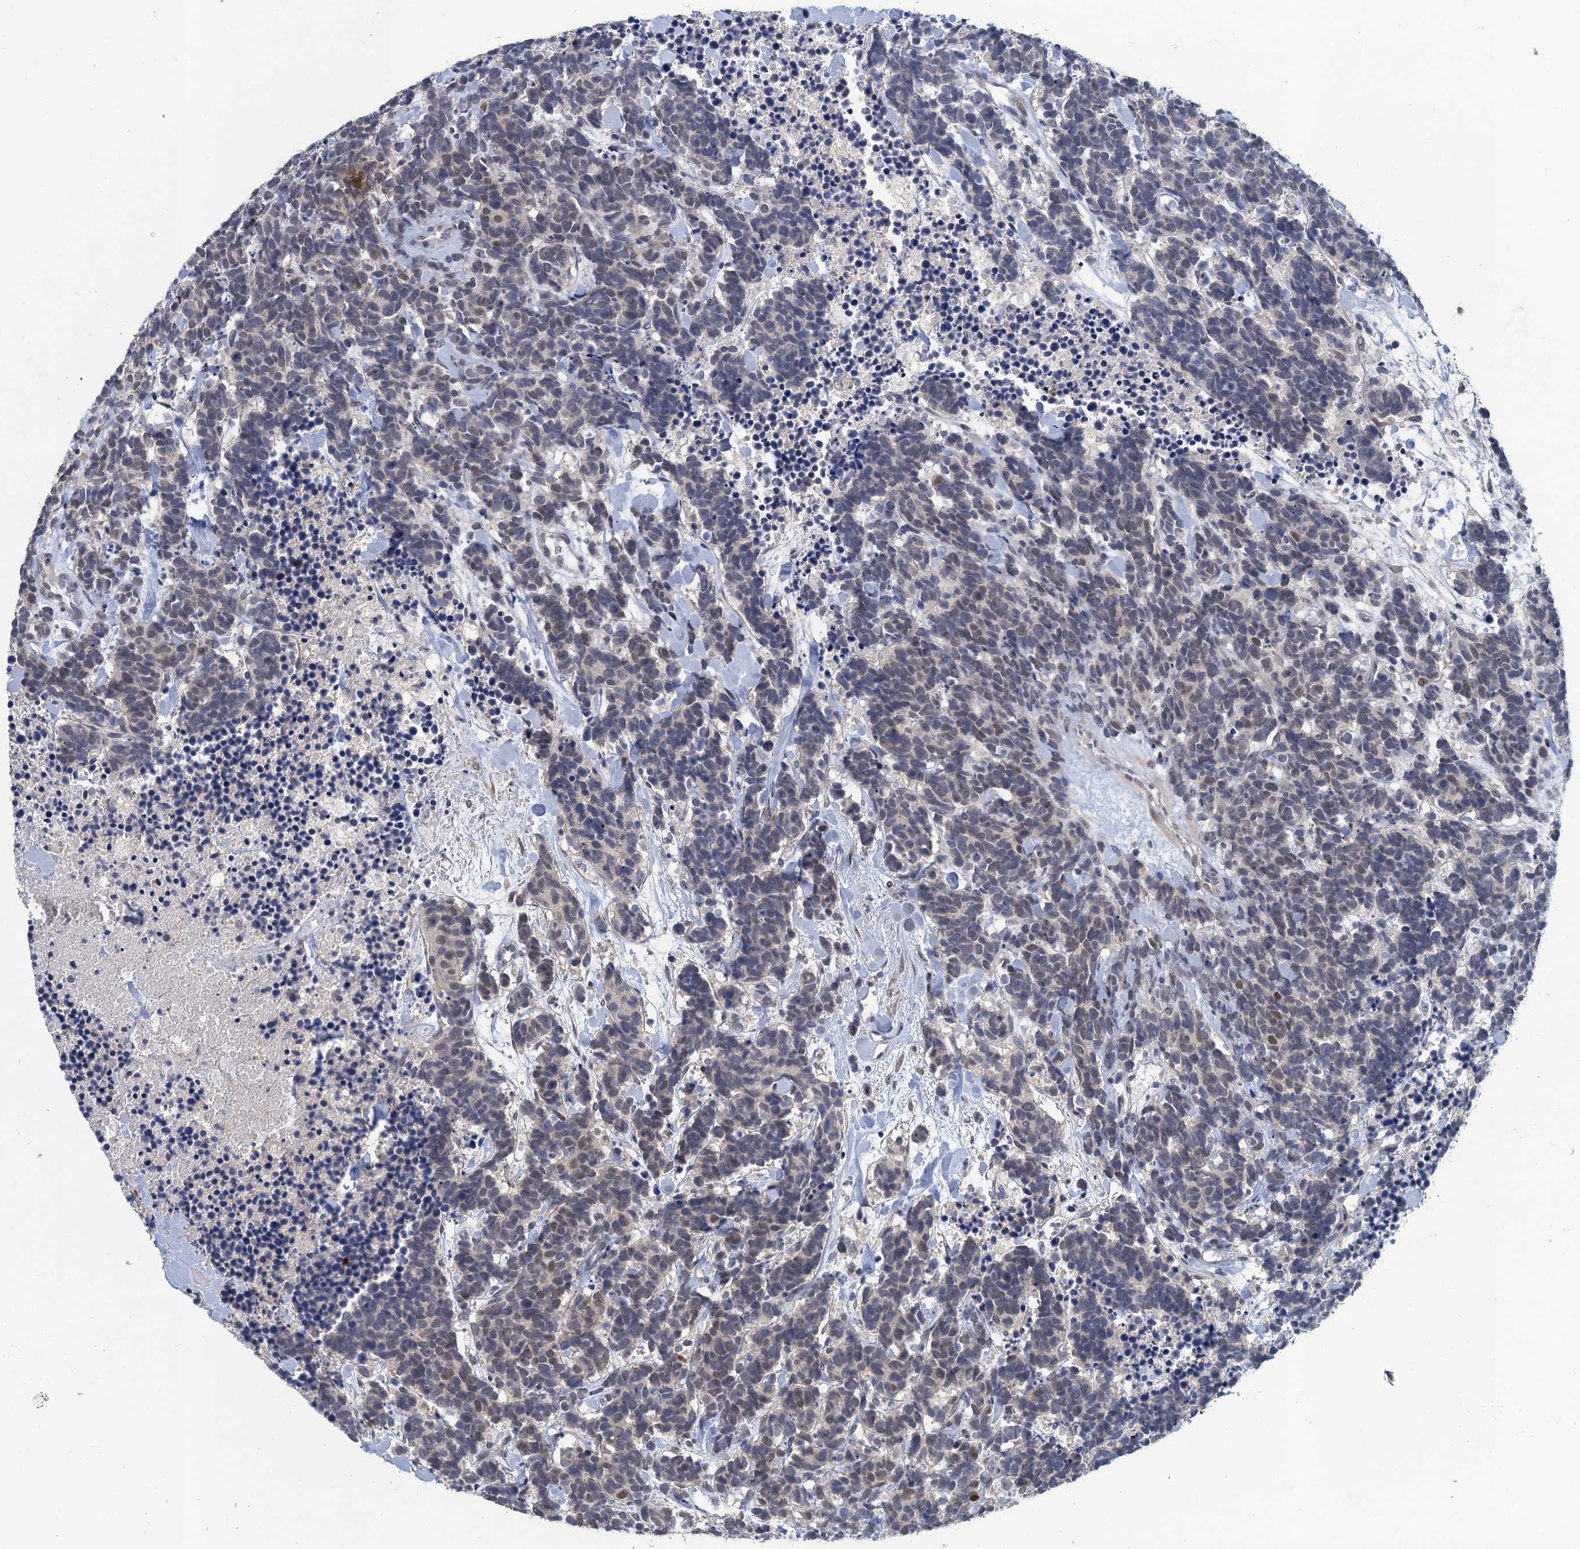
{"staining": {"intensity": "negative", "quantity": "none", "location": "none"}, "tissue": "carcinoid", "cell_type": "Tumor cells", "image_type": "cancer", "snomed": [{"axis": "morphology", "description": "Carcinoma, NOS"}, {"axis": "morphology", "description": "Carcinoid, malignant, NOS"}, {"axis": "topography", "description": "Prostate"}], "caption": "There is no significant expression in tumor cells of carcinoid.", "gene": "MRFAP1", "patient": {"sex": "male", "age": 57}}